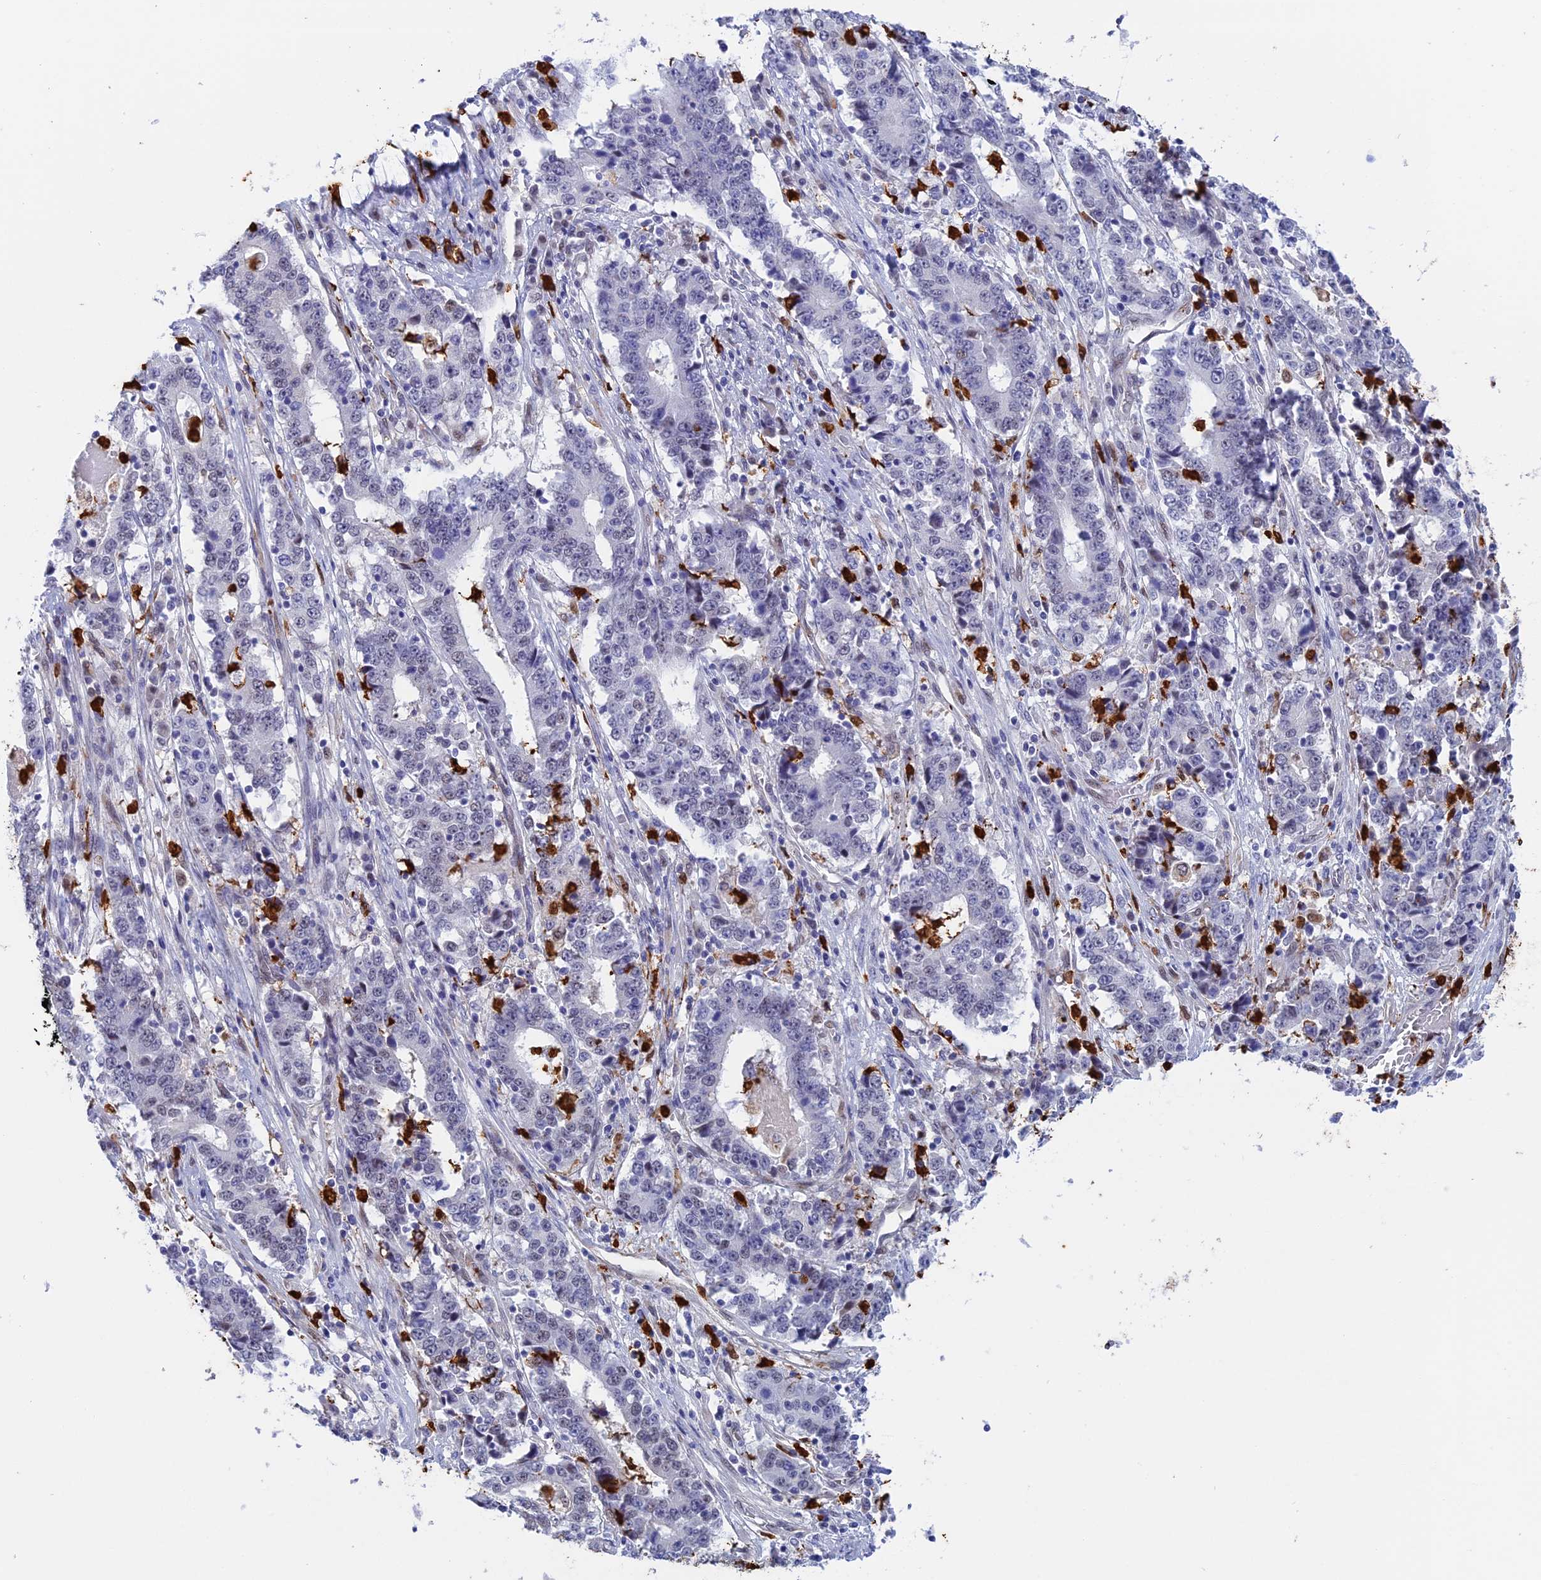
{"staining": {"intensity": "negative", "quantity": "none", "location": "none"}, "tissue": "stomach cancer", "cell_type": "Tumor cells", "image_type": "cancer", "snomed": [{"axis": "morphology", "description": "Adenocarcinoma, NOS"}, {"axis": "topography", "description": "Stomach"}], "caption": "High magnification brightfield microscopy of stomach cancer (adenocarcinoma) stained with DAB (3,3'-diaminobenzidine) (brown) and counterstained with hematoxylin (blue): tumor cells show no significant expression.", "gene": "SLC26A1", "patient": {"sex": "male", "age": 59}}